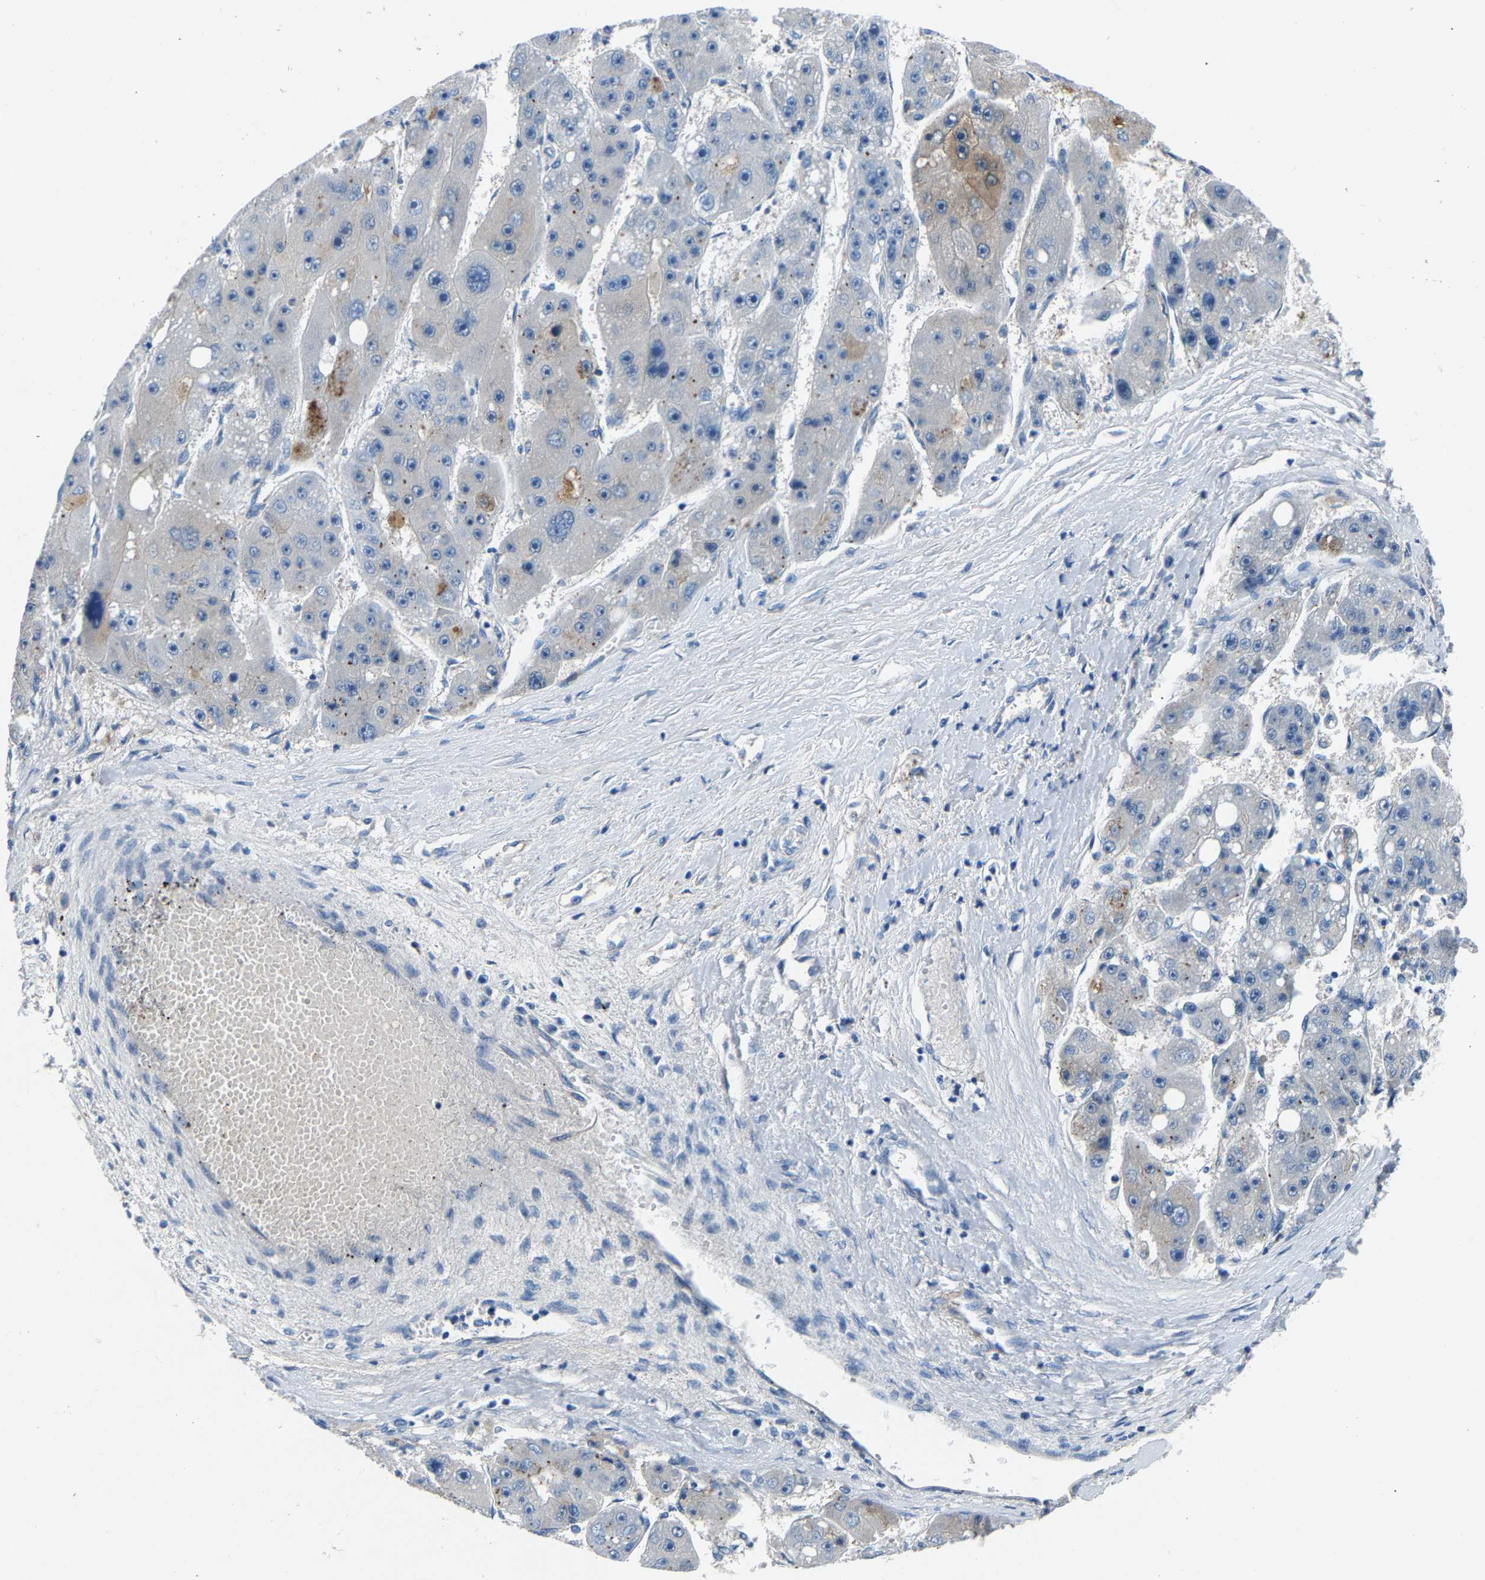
{"staining": {"intensity": "negative", "quantity": "none", "location": "none"}, "tissue": "liver cancer", "cell_type": "Tumor cells", "image_type": "cancer", "snomed": [{"axis": "morphology", "description": "Carcinoma, Hepatocellular, NOS"}, {"axis": "topography", "description": "Liver"}], "caption": "Immunohistochemistry (IHC) photomicrograph of neoplastic tissue: human liver cancer stained with DAB (3,3'-diaminobenzidine) reveals no significant protein staining in tumor cells.", "gene": "DNAAF5", "patient": {"sex": "female", "age": 61}}